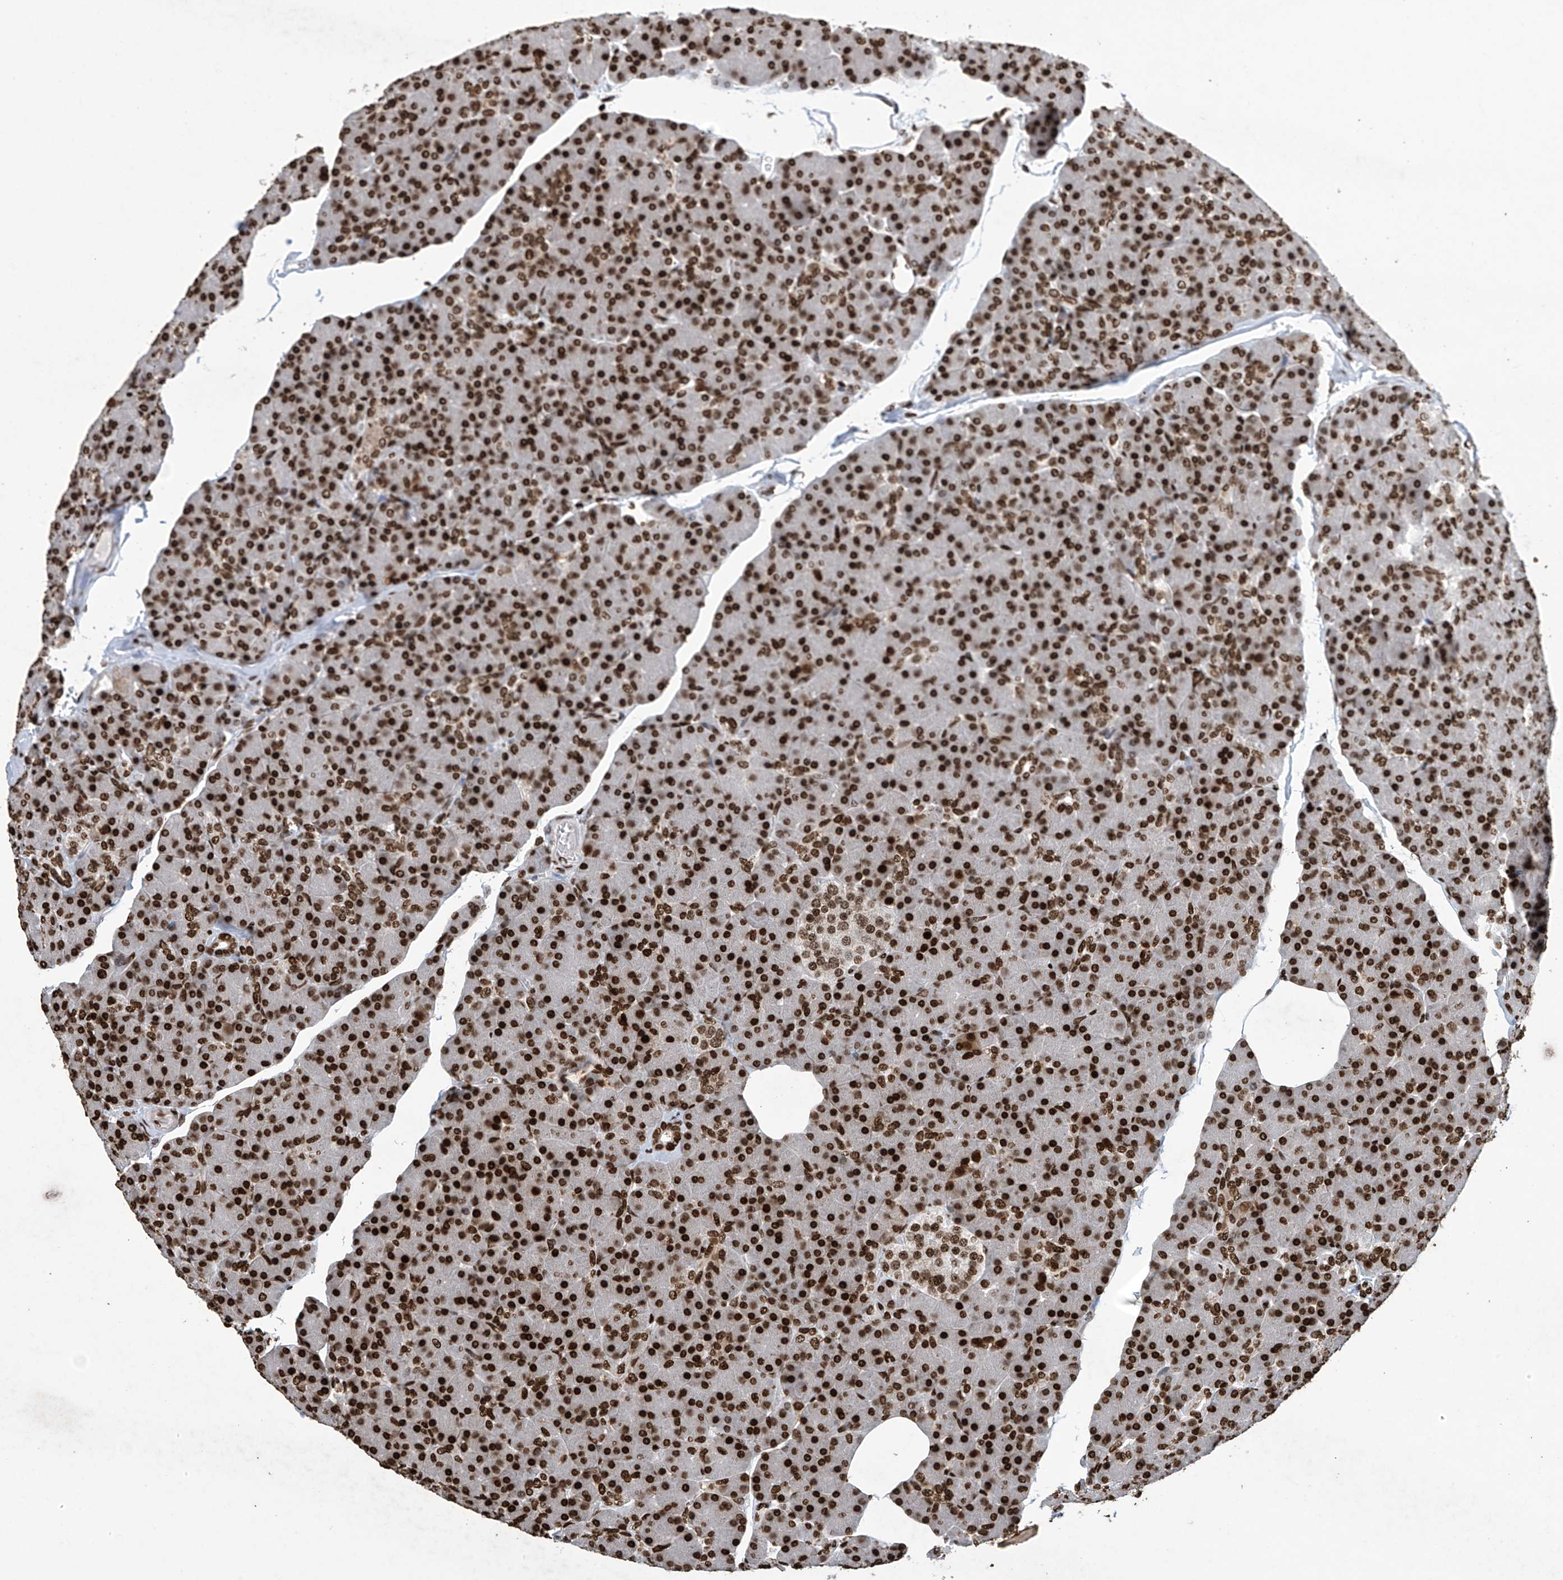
{"staining": {"intensity": "strong", "quantity": ">75%", "location": "nuclear"}, "tissue": "pancreas", "cell_type": "Exocrine glandular cells", "image_type": "normal", "snomed": [{"axis": "morphology", "description": "Normal tissue, NOS"}, {"axis": "topography", "description": "Pancreas"}], "caption": "Protein staining by immunohistochemistry displays strong nuclear positivity in approximately >75% of exocrine glandular cells in unremarkable pancreas.", "gene": "H4C16", "patient": {"sex": "female", "age": 43}}